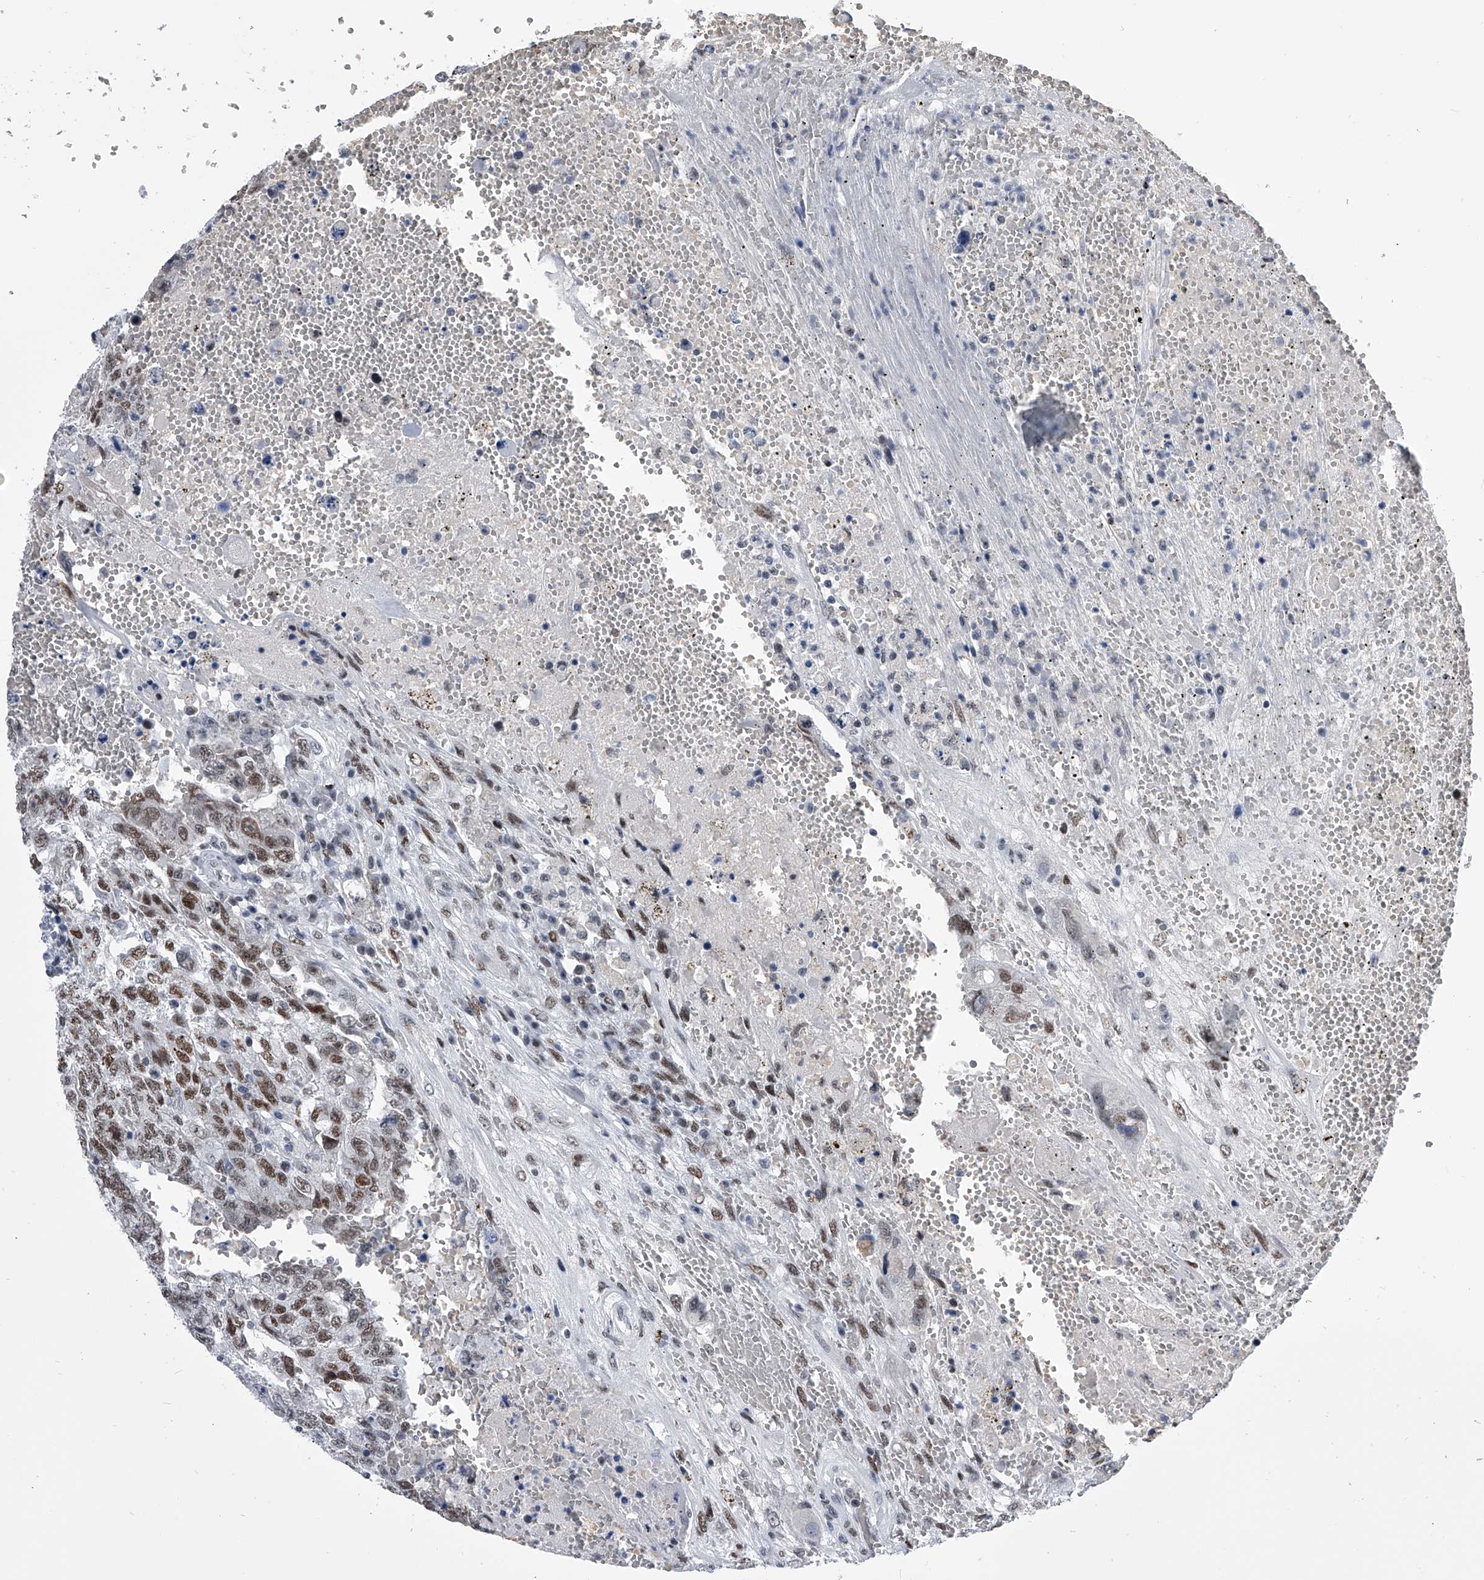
{"staining": {"intensity": "moderate", "quantity": ">75%", "location": "nuclear"}, "tissue": "testis cancer", "cell_type": "Tumor cells", "image_type": "cancer", "snomed": [{"axis": "morphology", "description": "Carcinoma, Embryonal, NOS"}, {"axis": "topography", "description": "Testis"}], "caption": "Approximately >75% of tumor cells in testis cancer demonstrate moderate nuclear protein positivity as visualized by brown immunohistochemical staining.", "gene": "SIM2", "patient": {"sex": "male", "age": 26}}